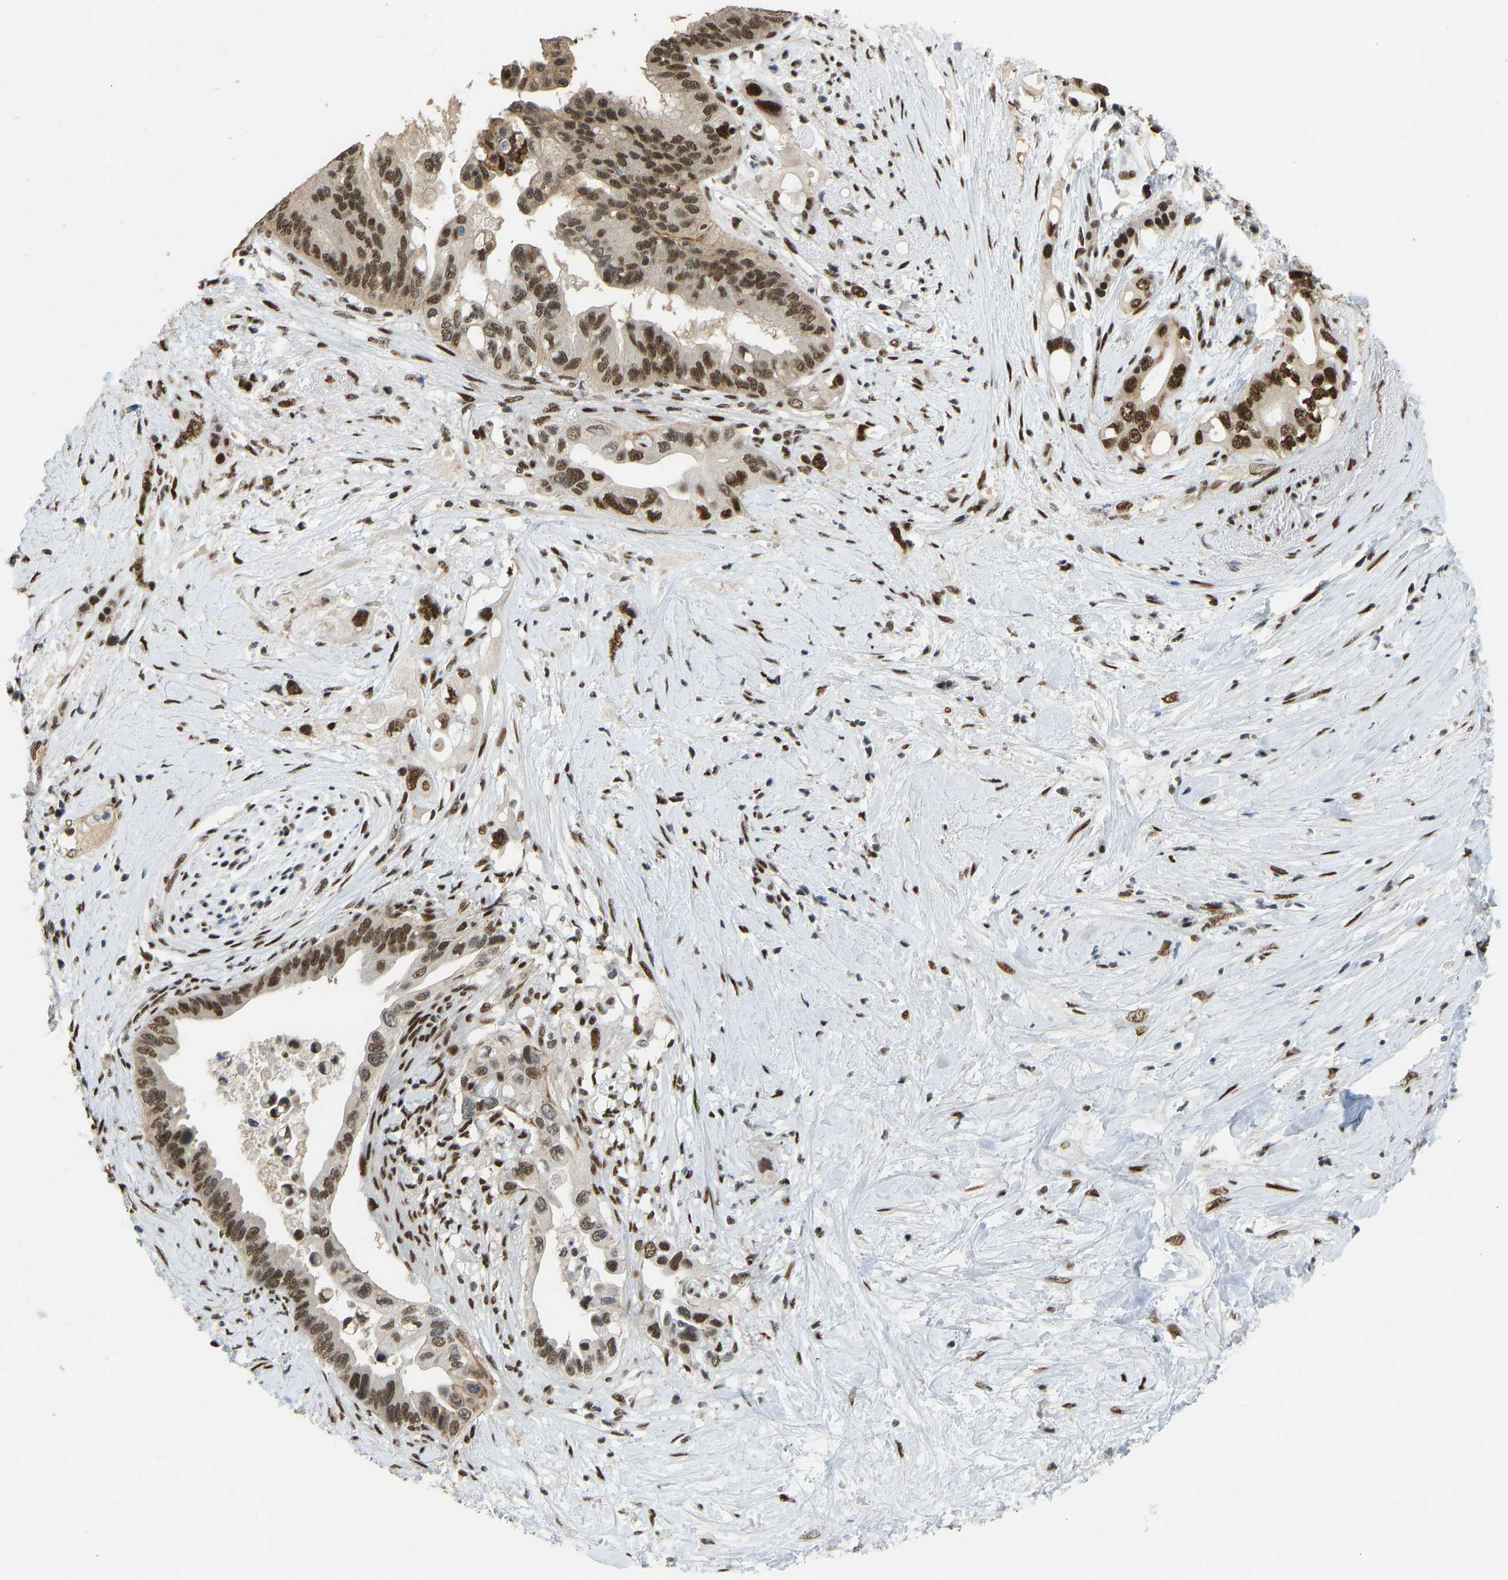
{"staining": {"intensity": "strong", "quantity": ">75%", "location": "nuclear"}, "tissue": "pancreatic cancer", "cell_type": "Tumor cells", "image_type": "cancer", "snomed": [{"axis": "morphology", "description": "Adenocarcinoma, NOS"}, {"axis": "topography", "description": "Pancreas"}], "caption": "Strong nuclear positivity for a protein is present in approximately >75% of tumor cells of pancreatic adenocarcinoma using immunohistochemistry (IHC).", "gene": "FOXK1", "patient": {"sex": "female", "age": 56}}